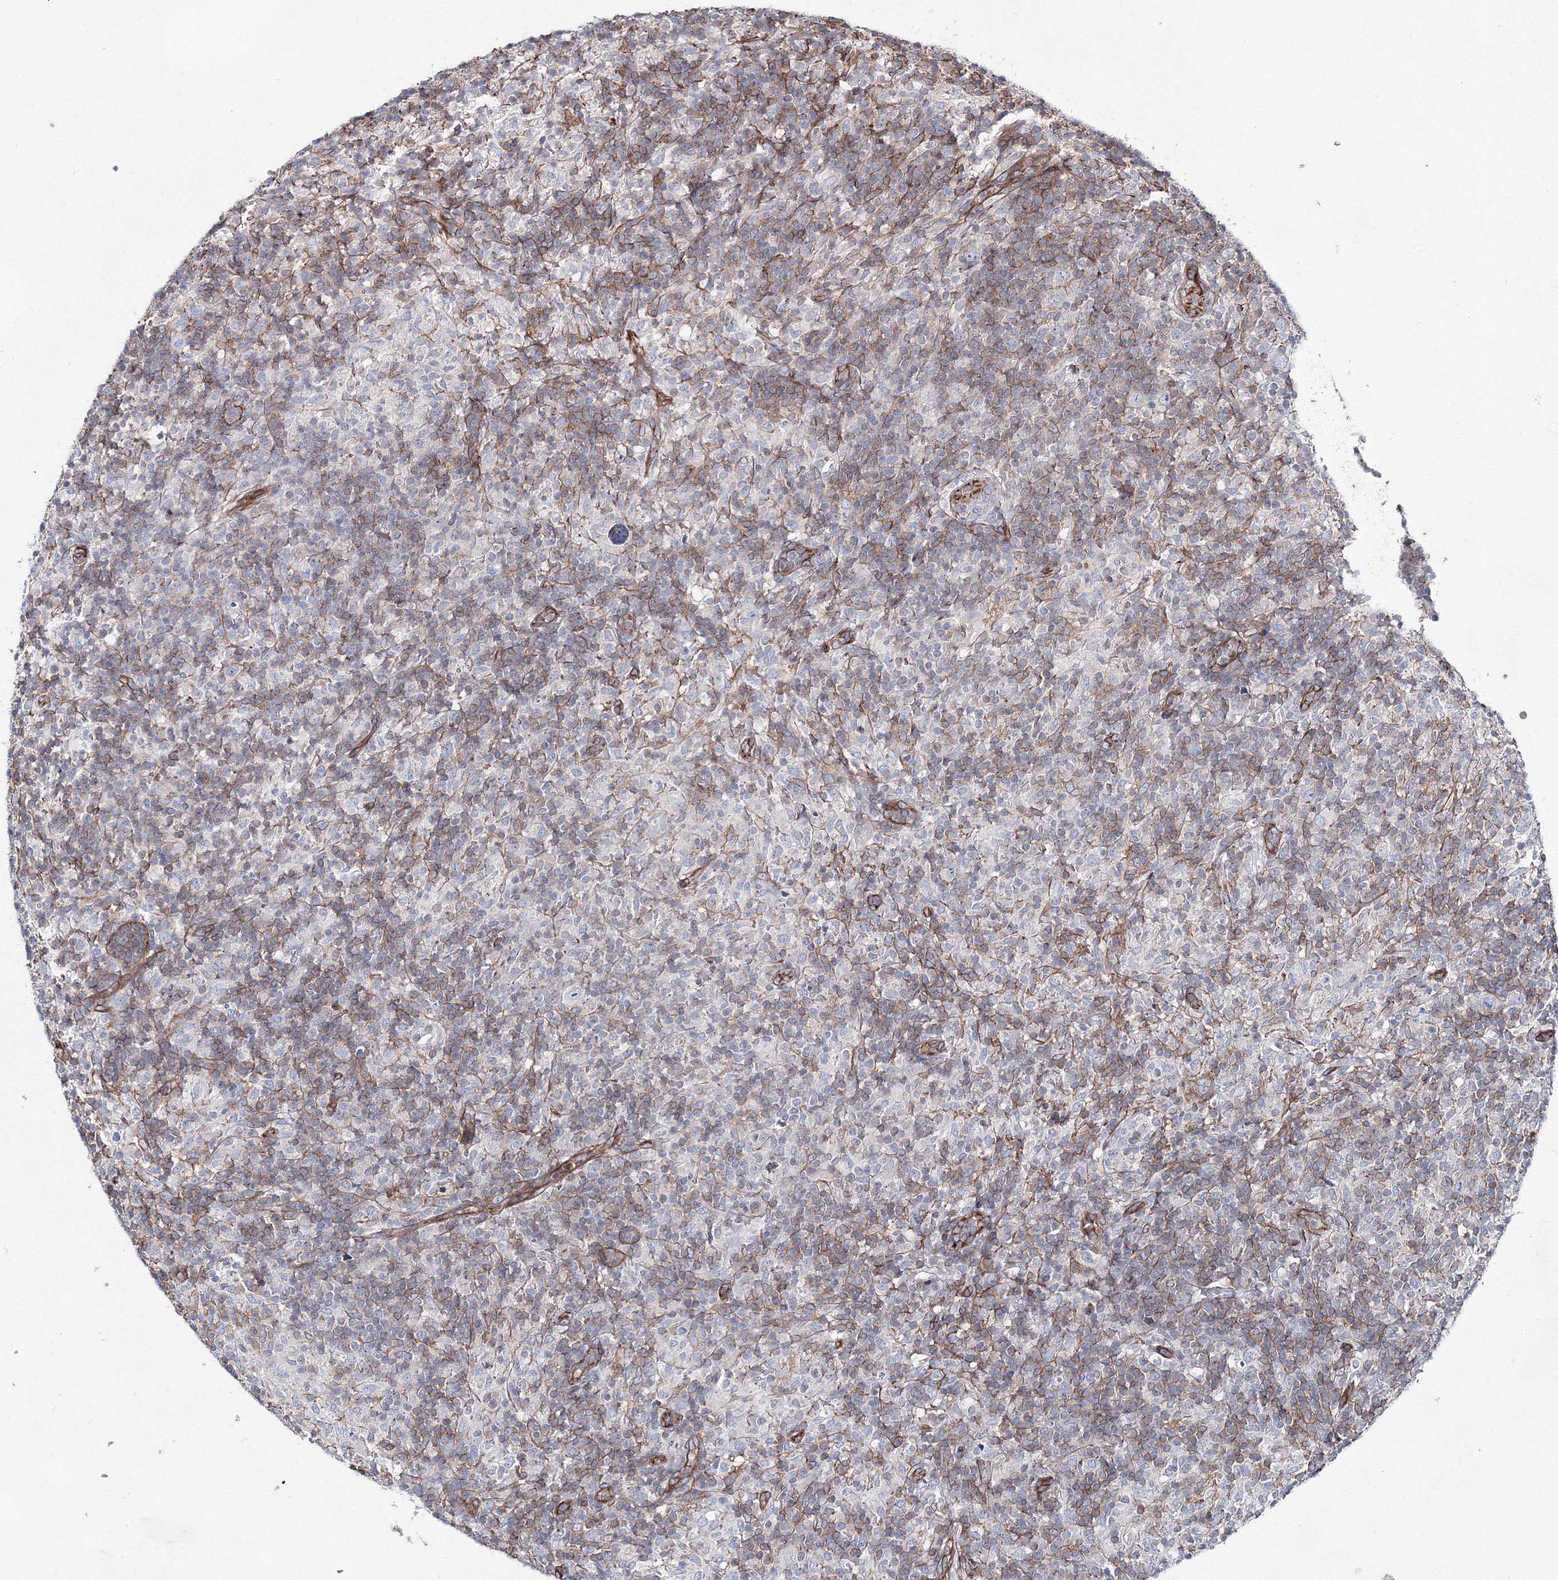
{"staining": {"intensity": "negative", "quantity": "none", "location": "none"}, "tissue": "lymphoma", "cell_type": "Tumor cells", "image_type": "cancer", "snomed": [{"axis": "morphology", "description": "Hodgkin's disease, NOS"}, {"axis": "topography", "description": "Lymph node"}], "caption": "High power microscopy photomicrograph of an immunohistochemistry image of lymphoma, revealing no significant positivity in tumor cells.", "gene": "ANKRD37", "patient": {"sex": "male", "age": 70}}